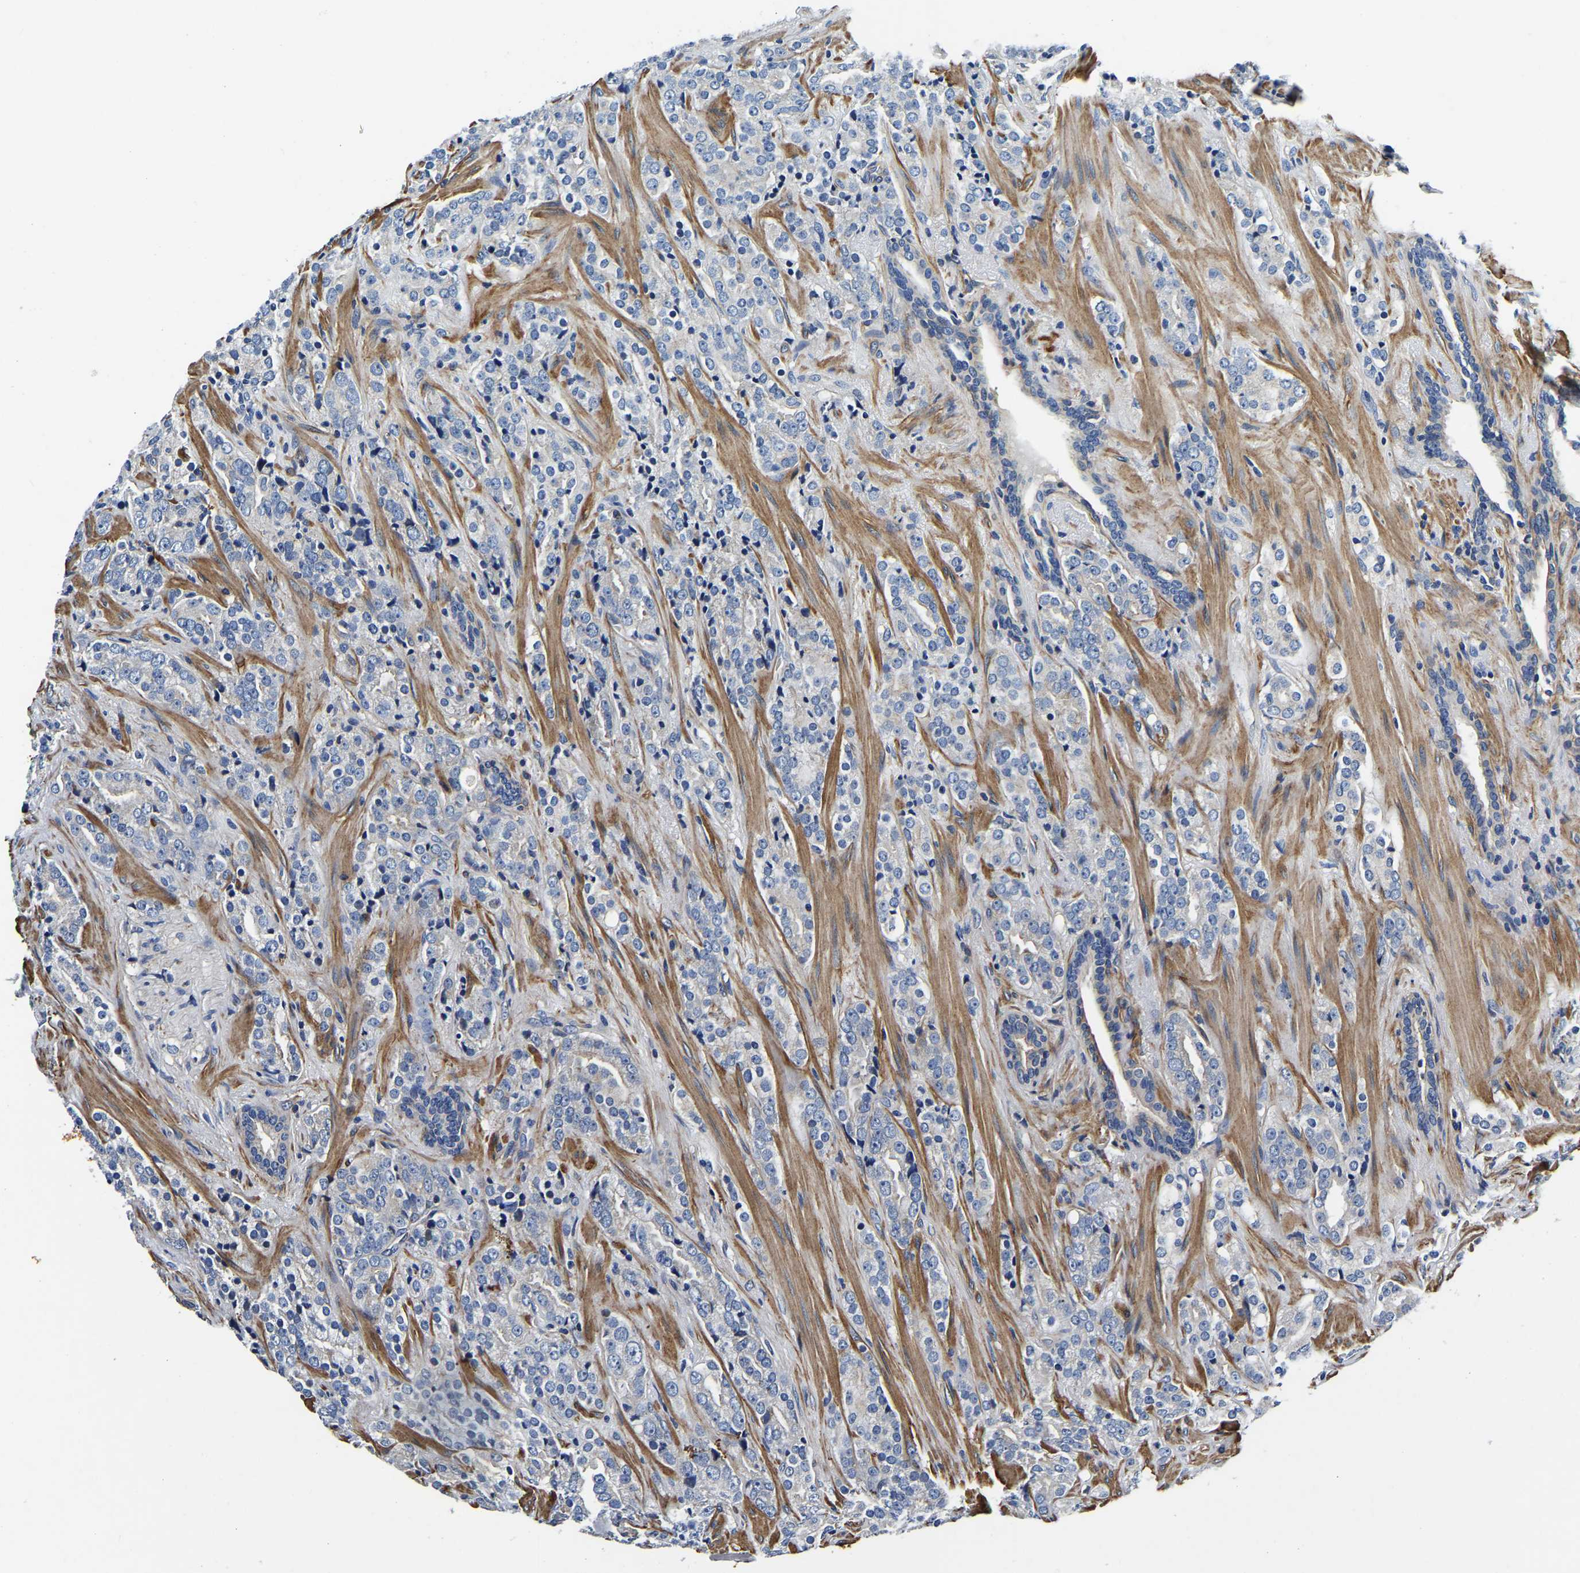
{"staining": {"intensity": "negative", "quantity": "none", "location": "none"}, "tissue": "prostate cancer", "cell_type": "Tumor cells", "image_type": "cancer", "snomed": [{"axis": "morphology", "description": "Adenocarcinoma, High grade"}, {"axis": "topography", "description": "Prostate"}], "caption": "The histopathology image reveals no staining of tumor cells in prostate adenocarcinoma (high-grade).", "gene": "KCTD17", "patient": {"sex": "male", "age": 71}}